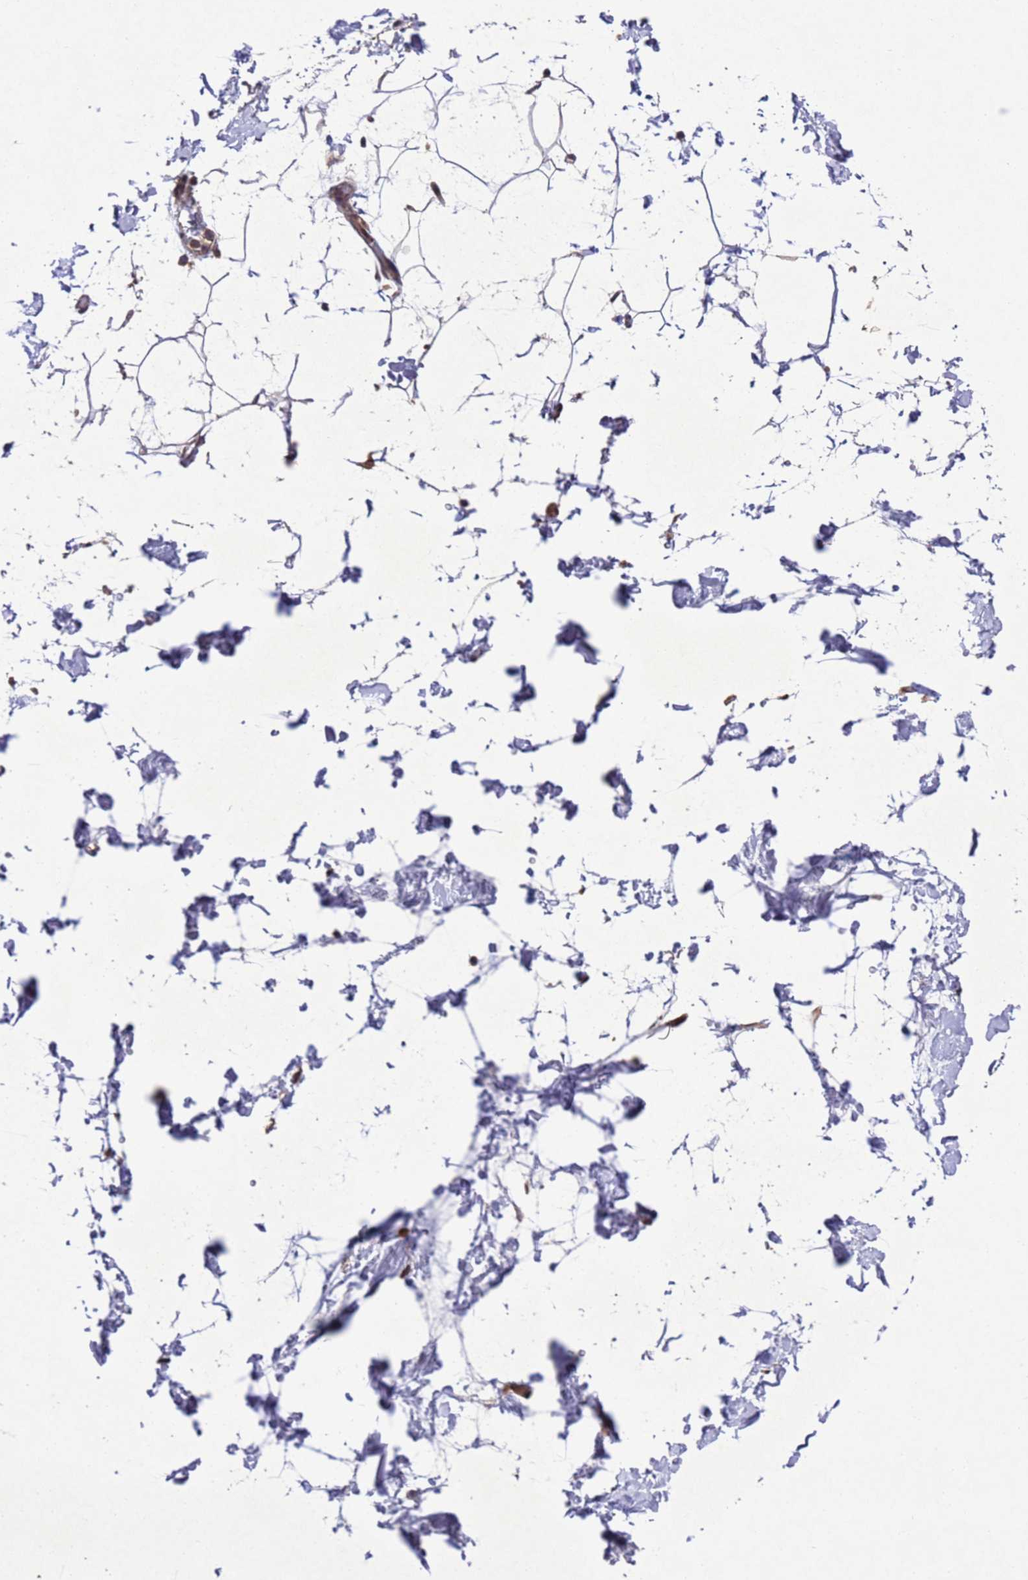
{"staining": {"intensity": "weak", "quantity": ">75%", "location": "cytoplasmic/membranous,nuclear"}, "tissue": "adipose tissue", "cell_type": "Adipocytes", "image_type": "normal", "snomed": [{"axis": "morphology", "description": "Normal tissue, NOS"}, {"axis": "topography", "description": "Soft tissue"}], "caption": "Adipocytes demonstrate low levels of weak cytoplasmic/membranous,nuclear expression in about >75% of cells in unremarkable human adipose tissue. The staining was performed using DAB (3,3'-diaminobenzidine), with brown indicating positive protein expression. Nuclei are stained blue with hematoxylin.", "gene": "TBK1", "patient": {"sex": "male", "age": 72}}